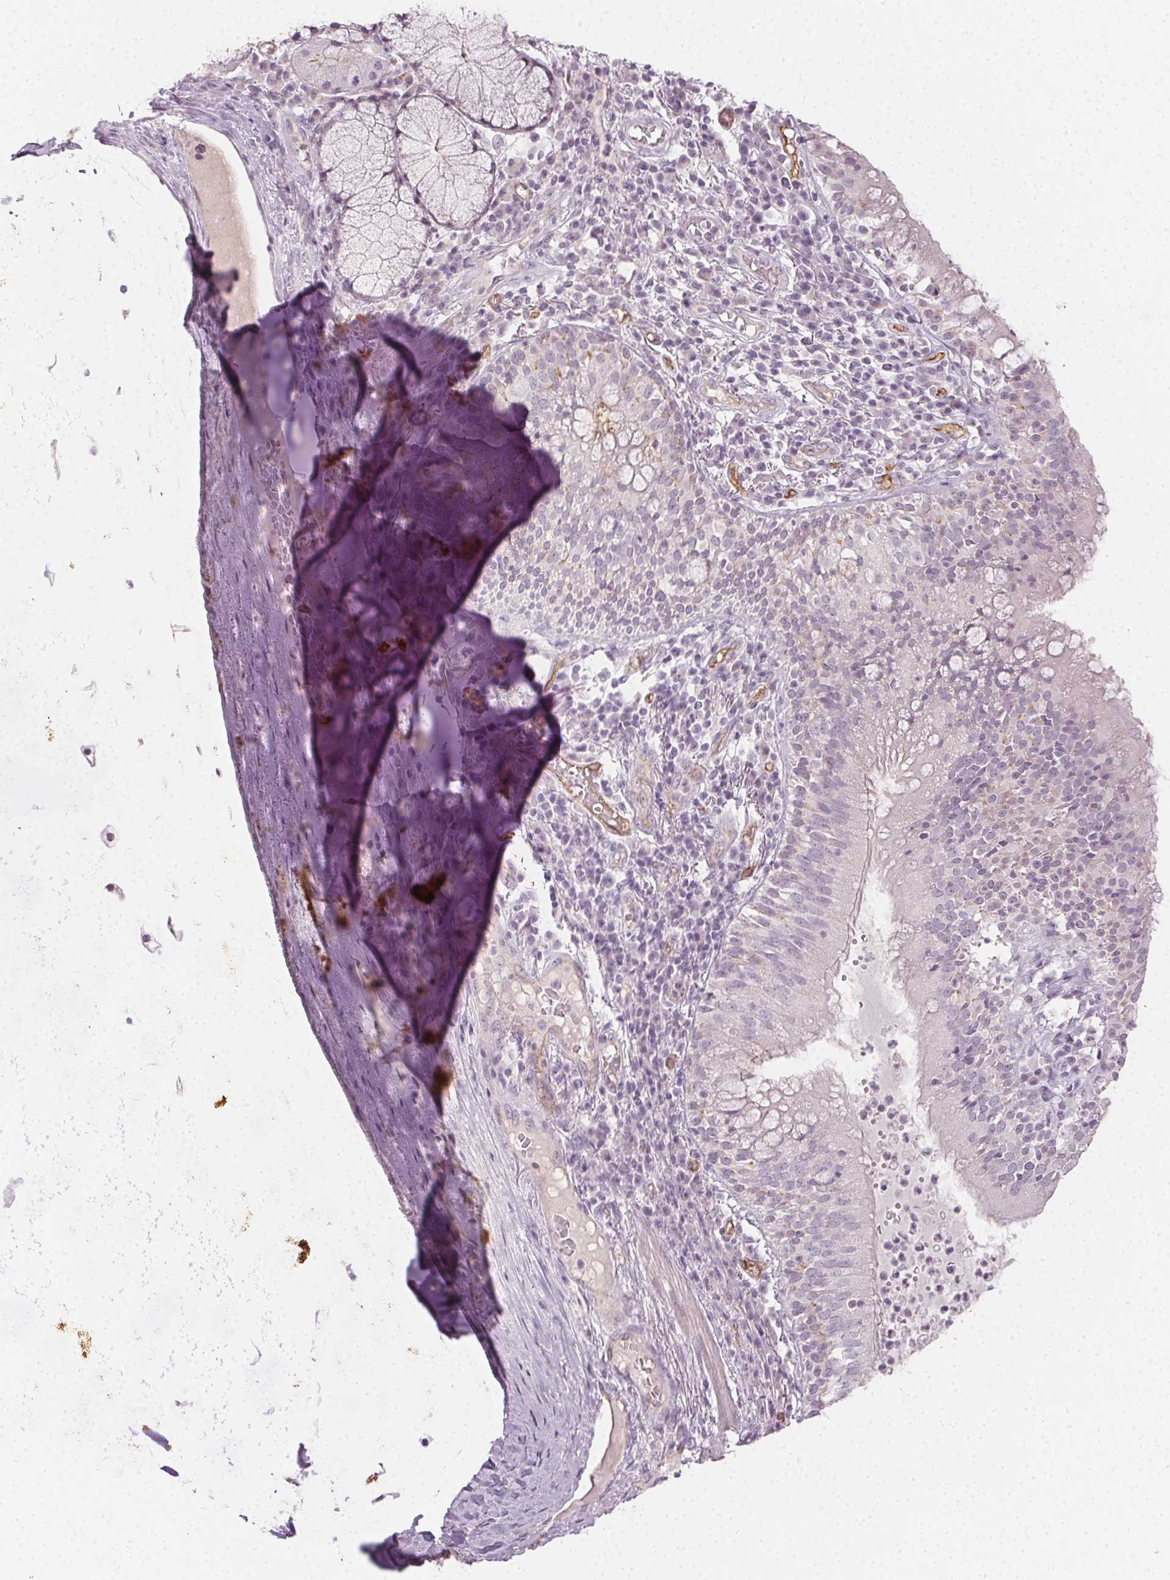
{"staining": {"intensity": "negative", "quantity": "none", "location": "none"}, "tissue": "bronchus", "cell_type": "Respiratory epithelial cells", "image_type": "normal", "snomed": [{"axis": "morphology", "description": "Normal tissue, NOS"}, {"axis": "topography", "description": "Cartilage tissue"}, {"axis": "topography", "description": "Bronchus"}], "caption": "Micrograph shows no significant protein expression in respiratory epithelial cells of normal bronchus. (DAB (3,3'-diaminobenzidine) IHC with hematoxylin counter stain).", "gene": "PODXL", "patient": {"sex": "male", "age": 56}}